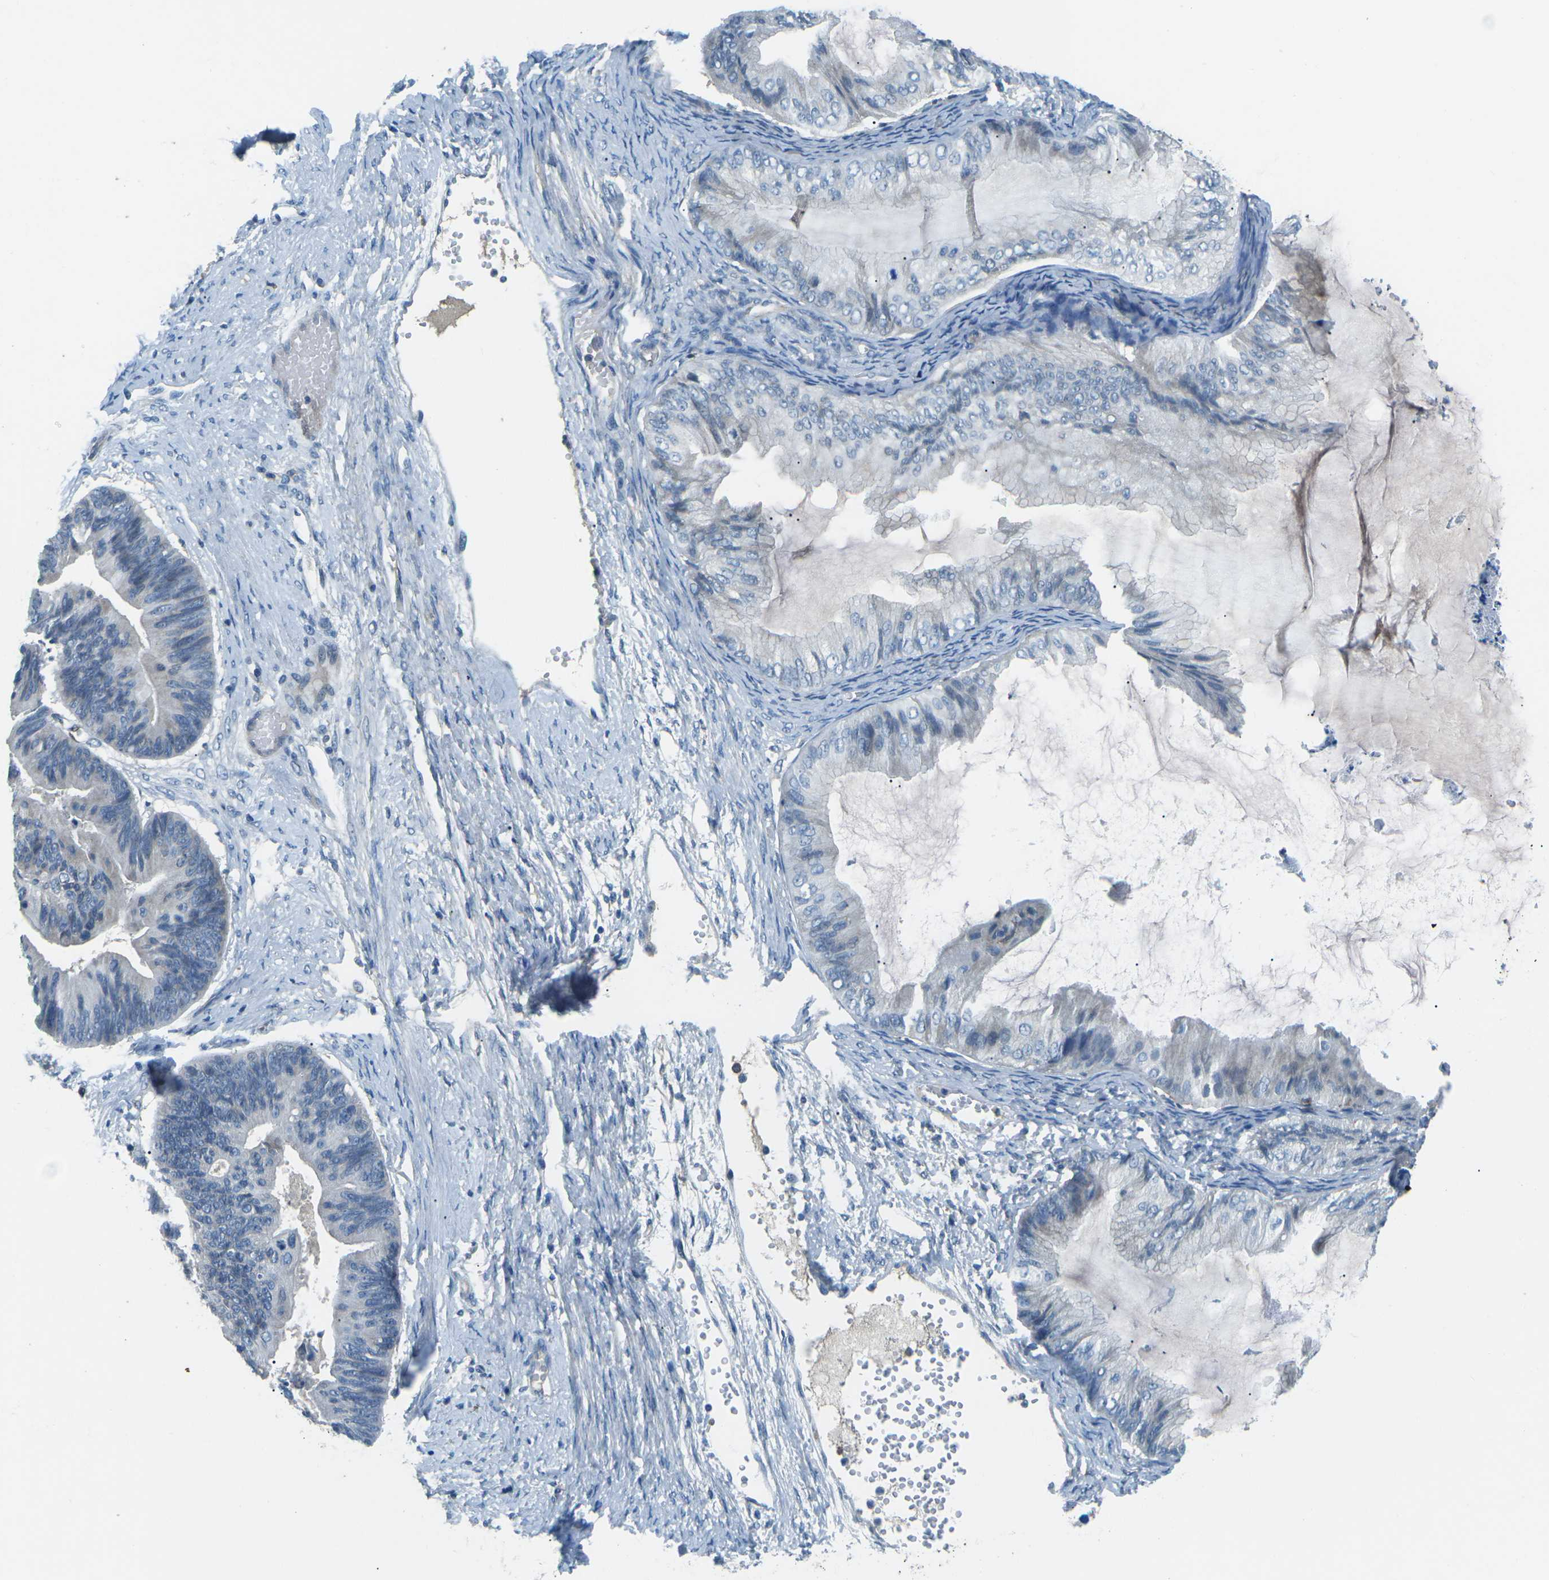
{"staining": {"intensity": "negative", "quantity": "none", "location": "none"}, "tissue": "ovarian cancer", "cell_type": "Tumor cells", "image_type": "cancer", "snomed": [{"axis": "morphology", "description": "Cystadenocarcinoma, mucinous, NOS"}, {"axis": "topography", "description": "Ovary"}], "caption": "A histopathology image of ovarian cancer stained for a protein shows no brown staining in tumor cells.", "gene": "CD1D", "patient": {"sex": "female", "age": 61}}